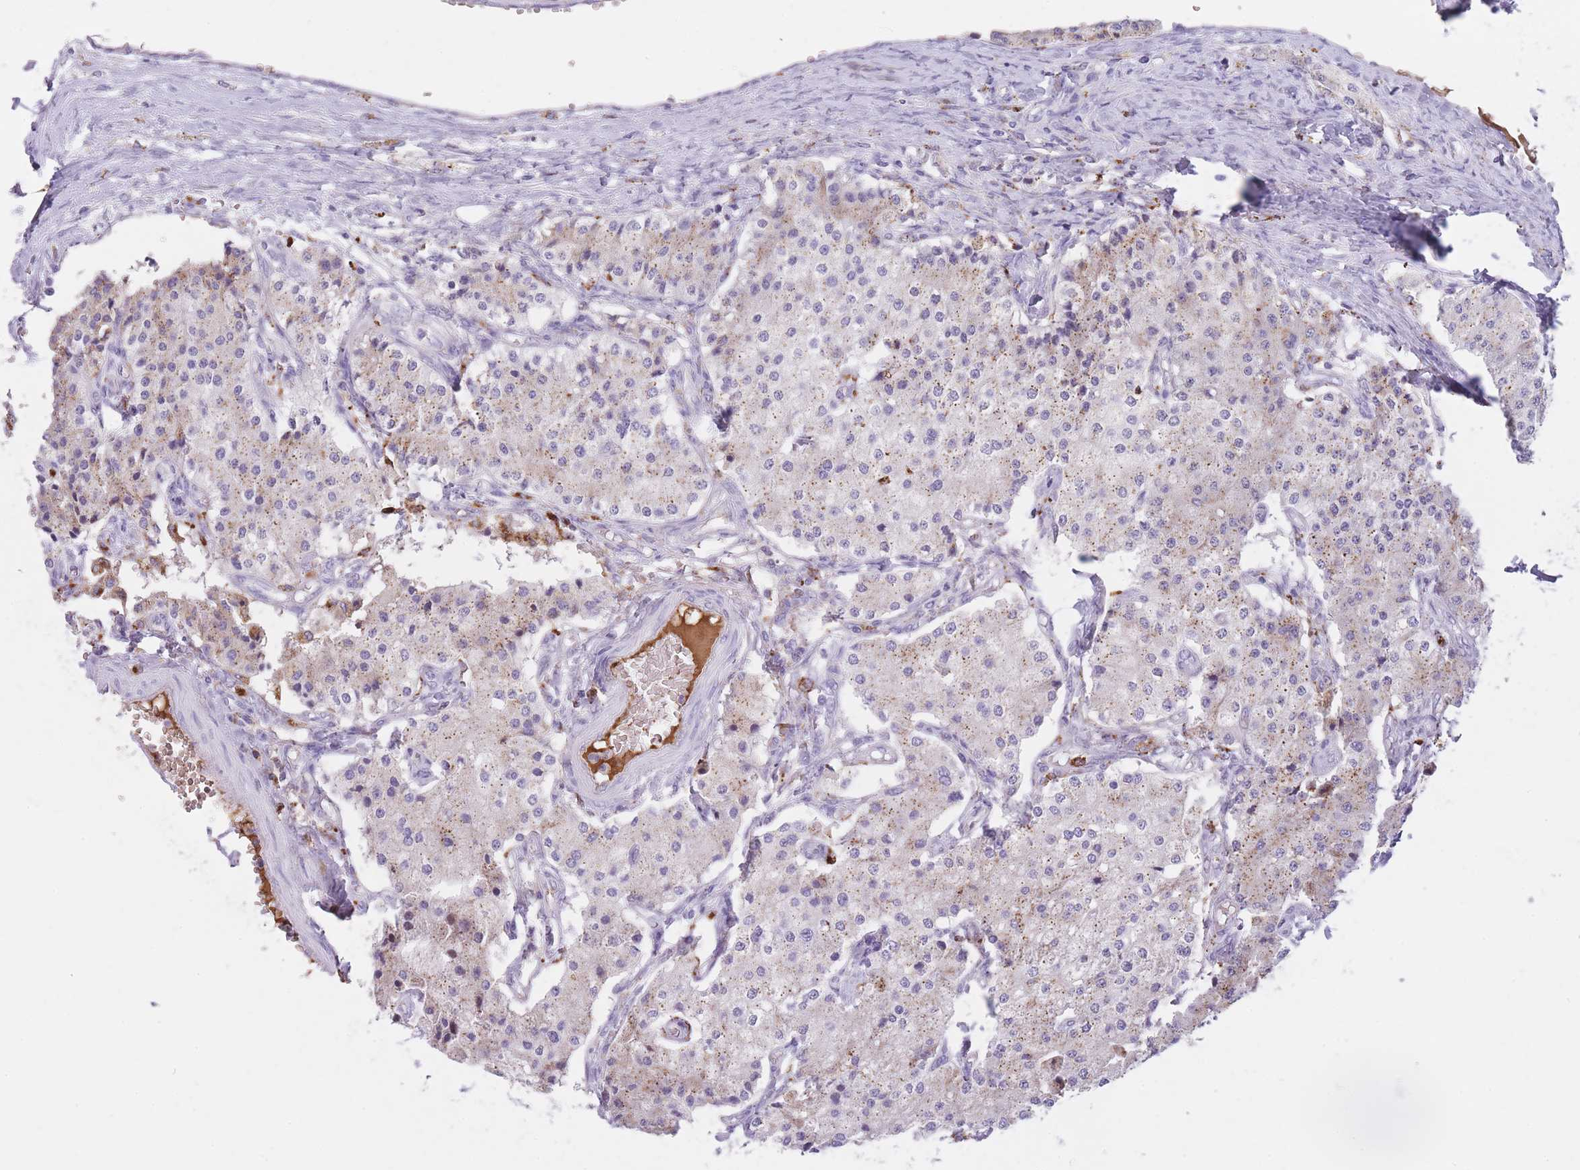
{"staining": {"intensity": "moderate", "quantity": "25%-75%", "location": "cytoplasmic/membranous"}, "tissue": "carcinoid", "cell_type": "Tumor cells", "image_type": "cancer", "snomed": [{"axis": "morphology", "description": "Carcinoid, malignant, NOS"}, {"axis": "topography", "description": "Colon"}], "caption": "Moderate cytoplasmic/membranous protein positivity is seen in approximately 25%-75% of tumor cells in carcinoid.", "gene": "GNAT1", "patient": {"sex": "female", "age": 52}}